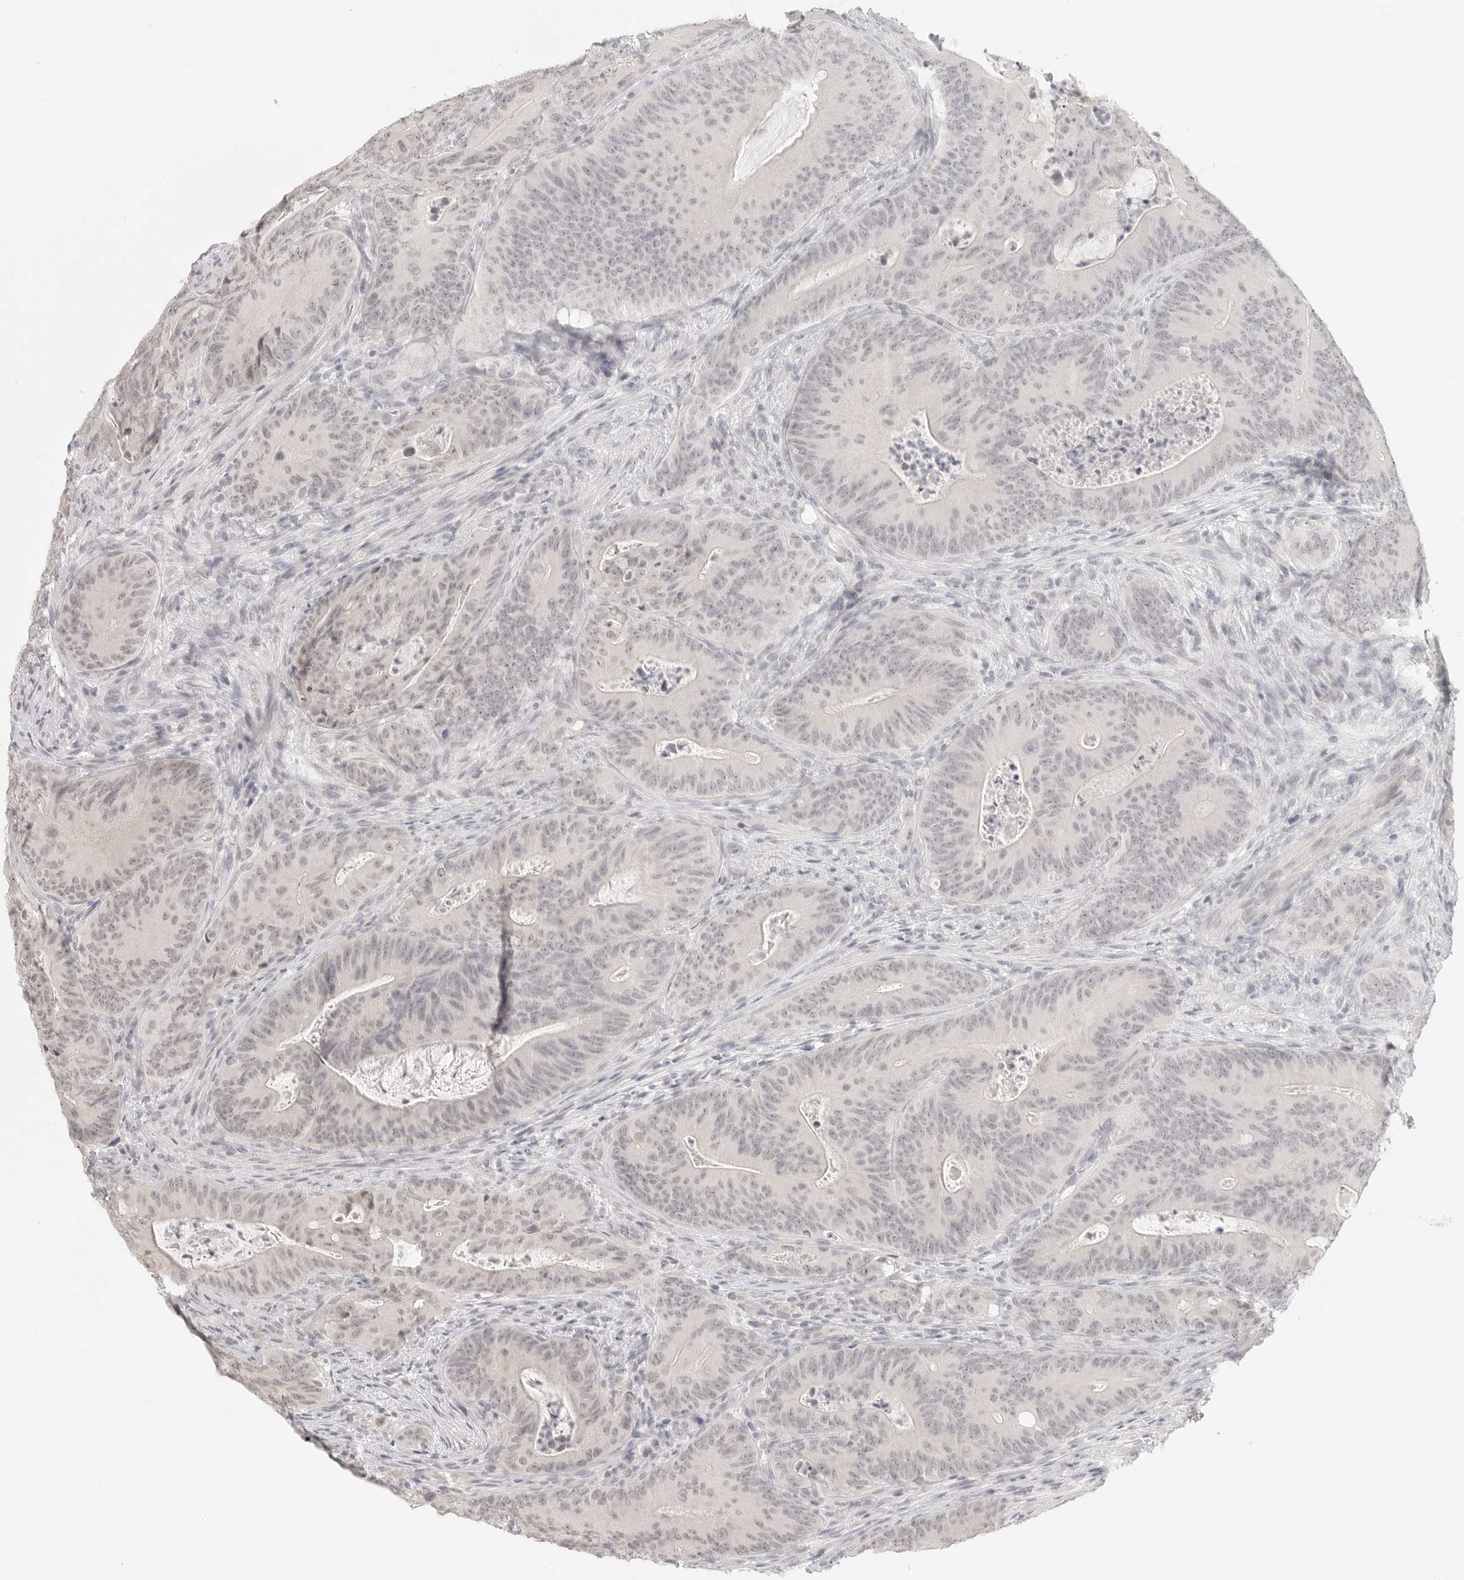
{"staining": {"intensity": "negative", "quantity": "none", "location": "none"}, "tissue": "colorectal cancer", "cell_type": "Tumor cells", "image_type": "cancer", "snomed": [{"axis": "morphology", "description": "Normal tissue, NOS"}, {"axis": "topography", "description": "Colon"}], "caption": "A photomicrograph of colorectal cancer stained for a protein shows no brown staining in tumor cells.", "gene": "KLK11", "patient": {"sex": "female", "age": 82}}